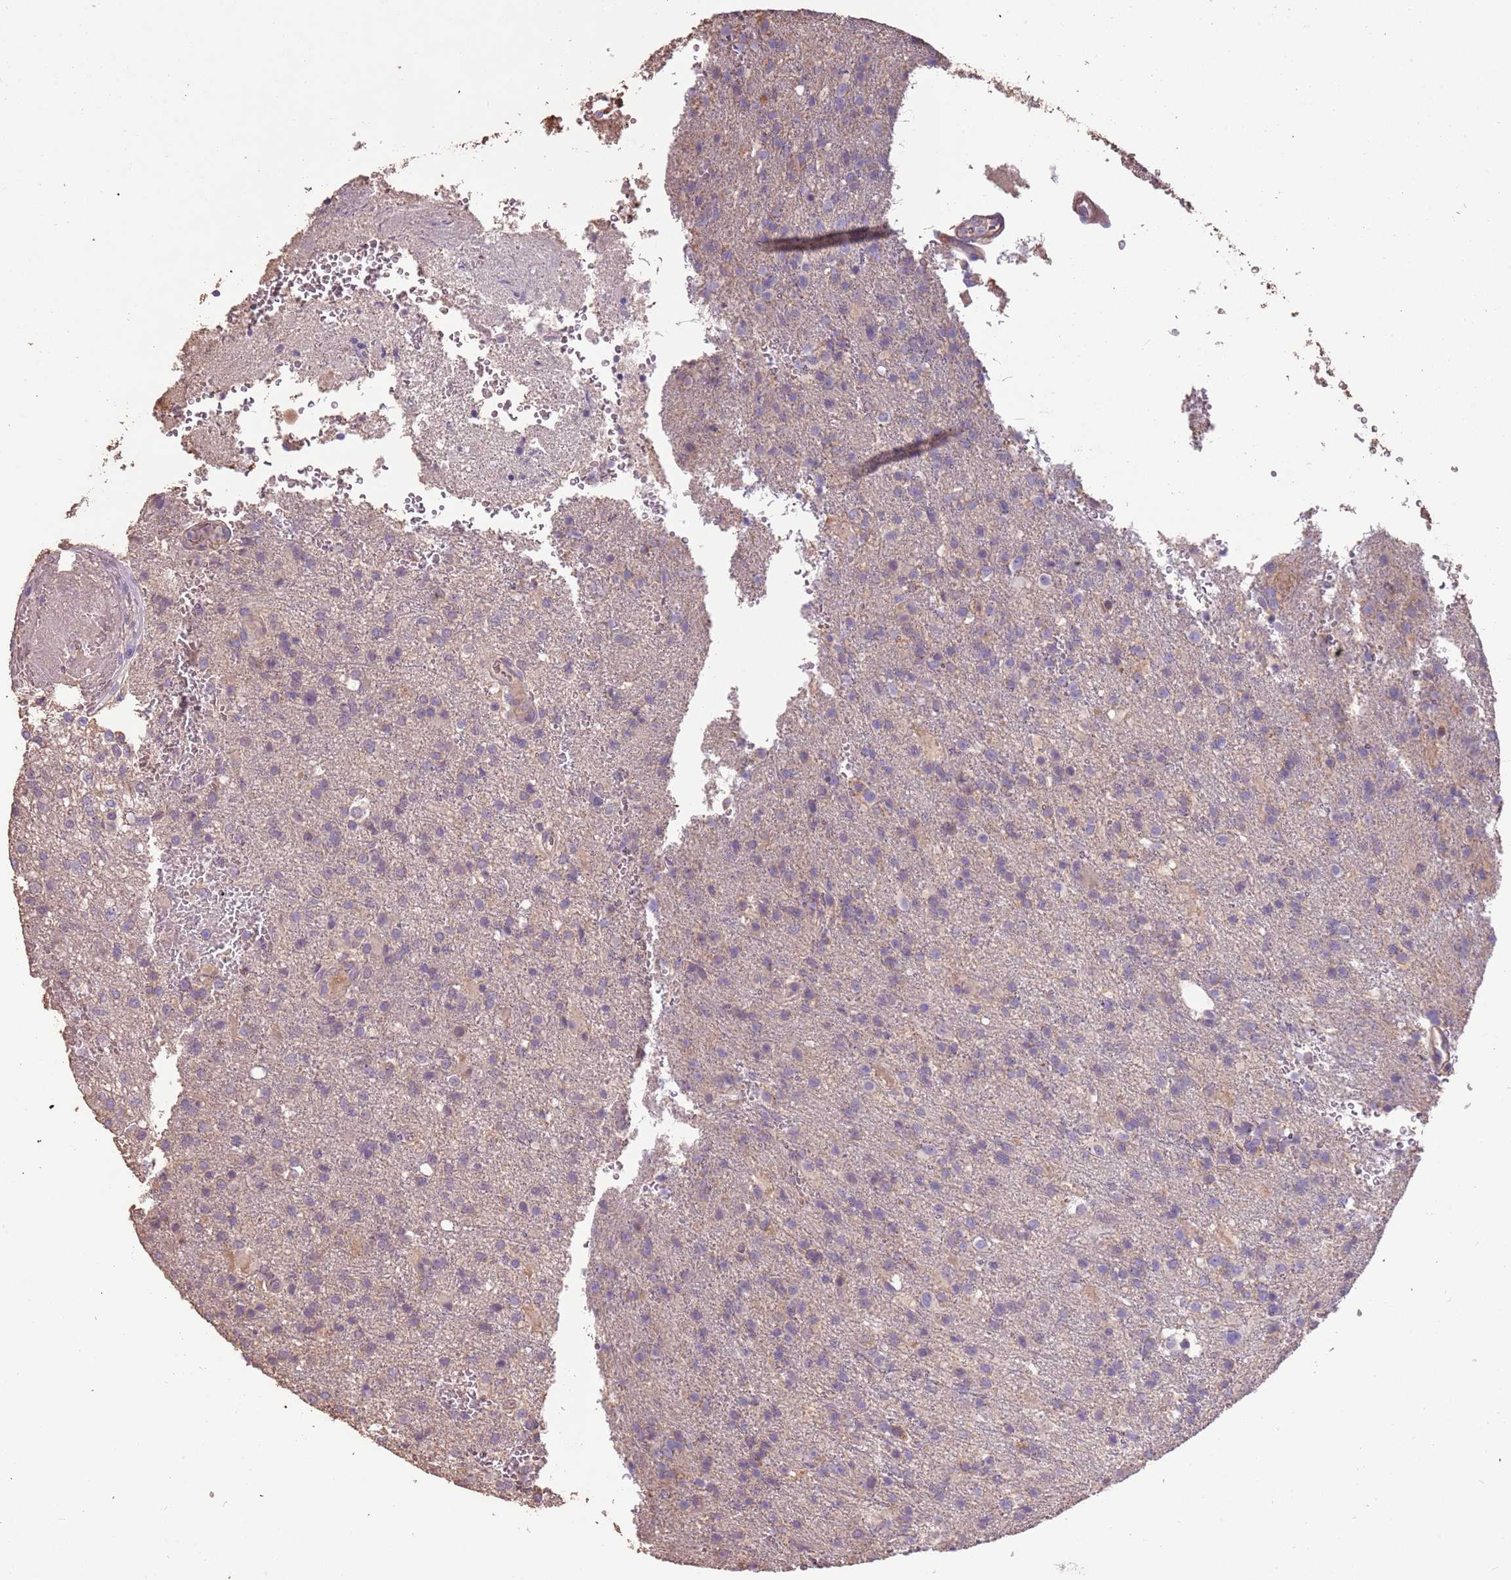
{"staining": {"intensity": "negative", "quantity": "none", "location": "none"}, "tissue": "glioma", "cell_type": "Tumor cells", "image_type": "cancer", "snomed": [{"axis": "morphology", "description": "Glioma, malignant, High grade"}, {"axis": "topography", "description": "Brain"}], "caption": "A high-resolution micrograph shows IHC staining of malignant glioma (high-grade), which exhibits no significant expression in tumor cells.", "gene": "FECH", "patient": {"sex": "female", "age": 74}}